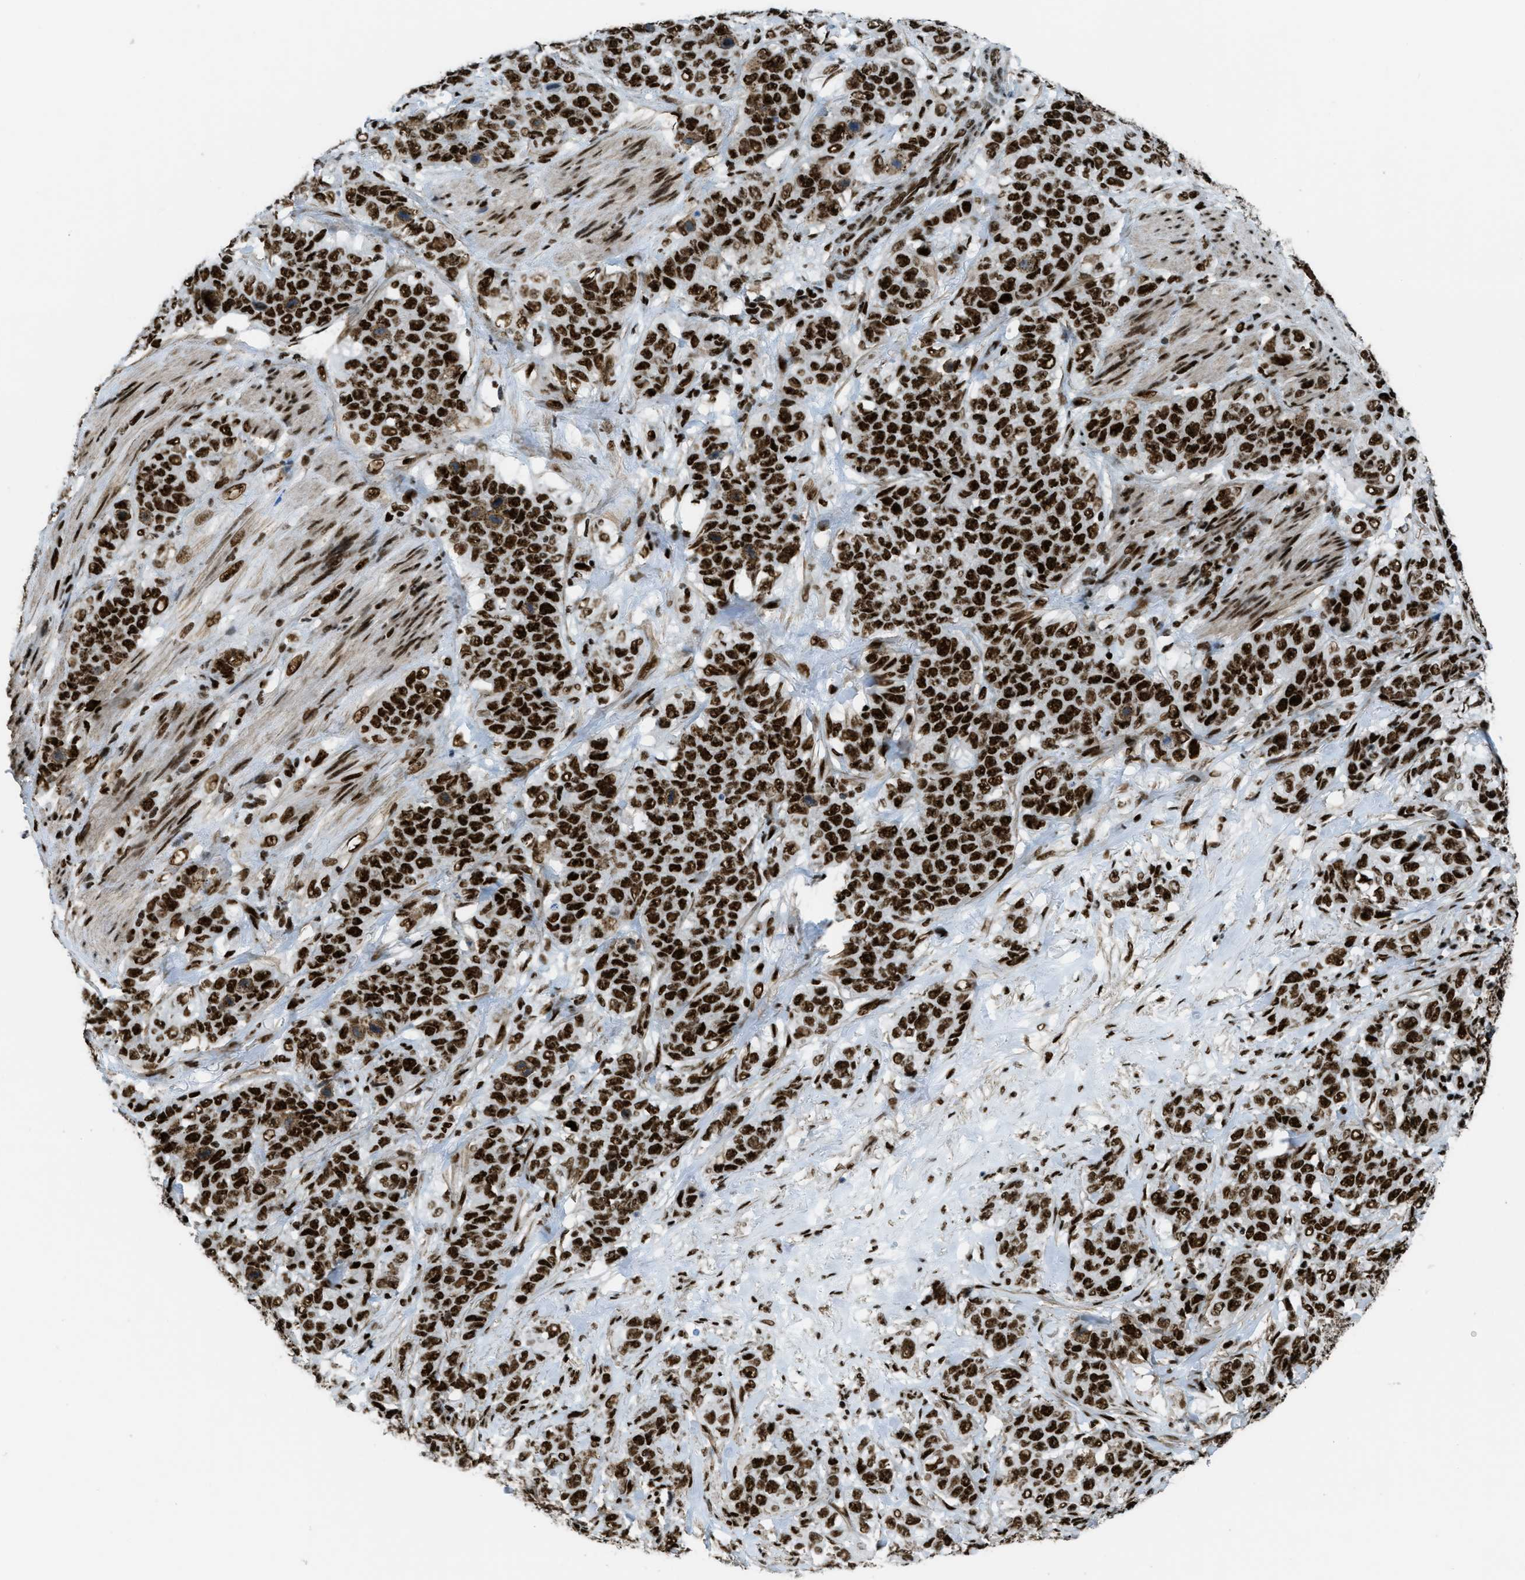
{"staining": {"intensity": "strong", "quantity": ">75%", "location": "nuclear"}, "tissue": "stomach cancer", "cell_type": "Tumor cells", "image_type": "cancer", "snomed": [{"axis": "morphology", "description": "Adenocarcinoma, NOS"}, {"axis": "topography", "description": "Stomach"}], "caption": "Strong nuclear positivity for a protein is appreciated in about >75% of tumor cells of stomach cancer (adenocarcinoma) using immunohistochemistry.", "gene": "ZNF207", "patient": {"sex": "male", "age": 48}}